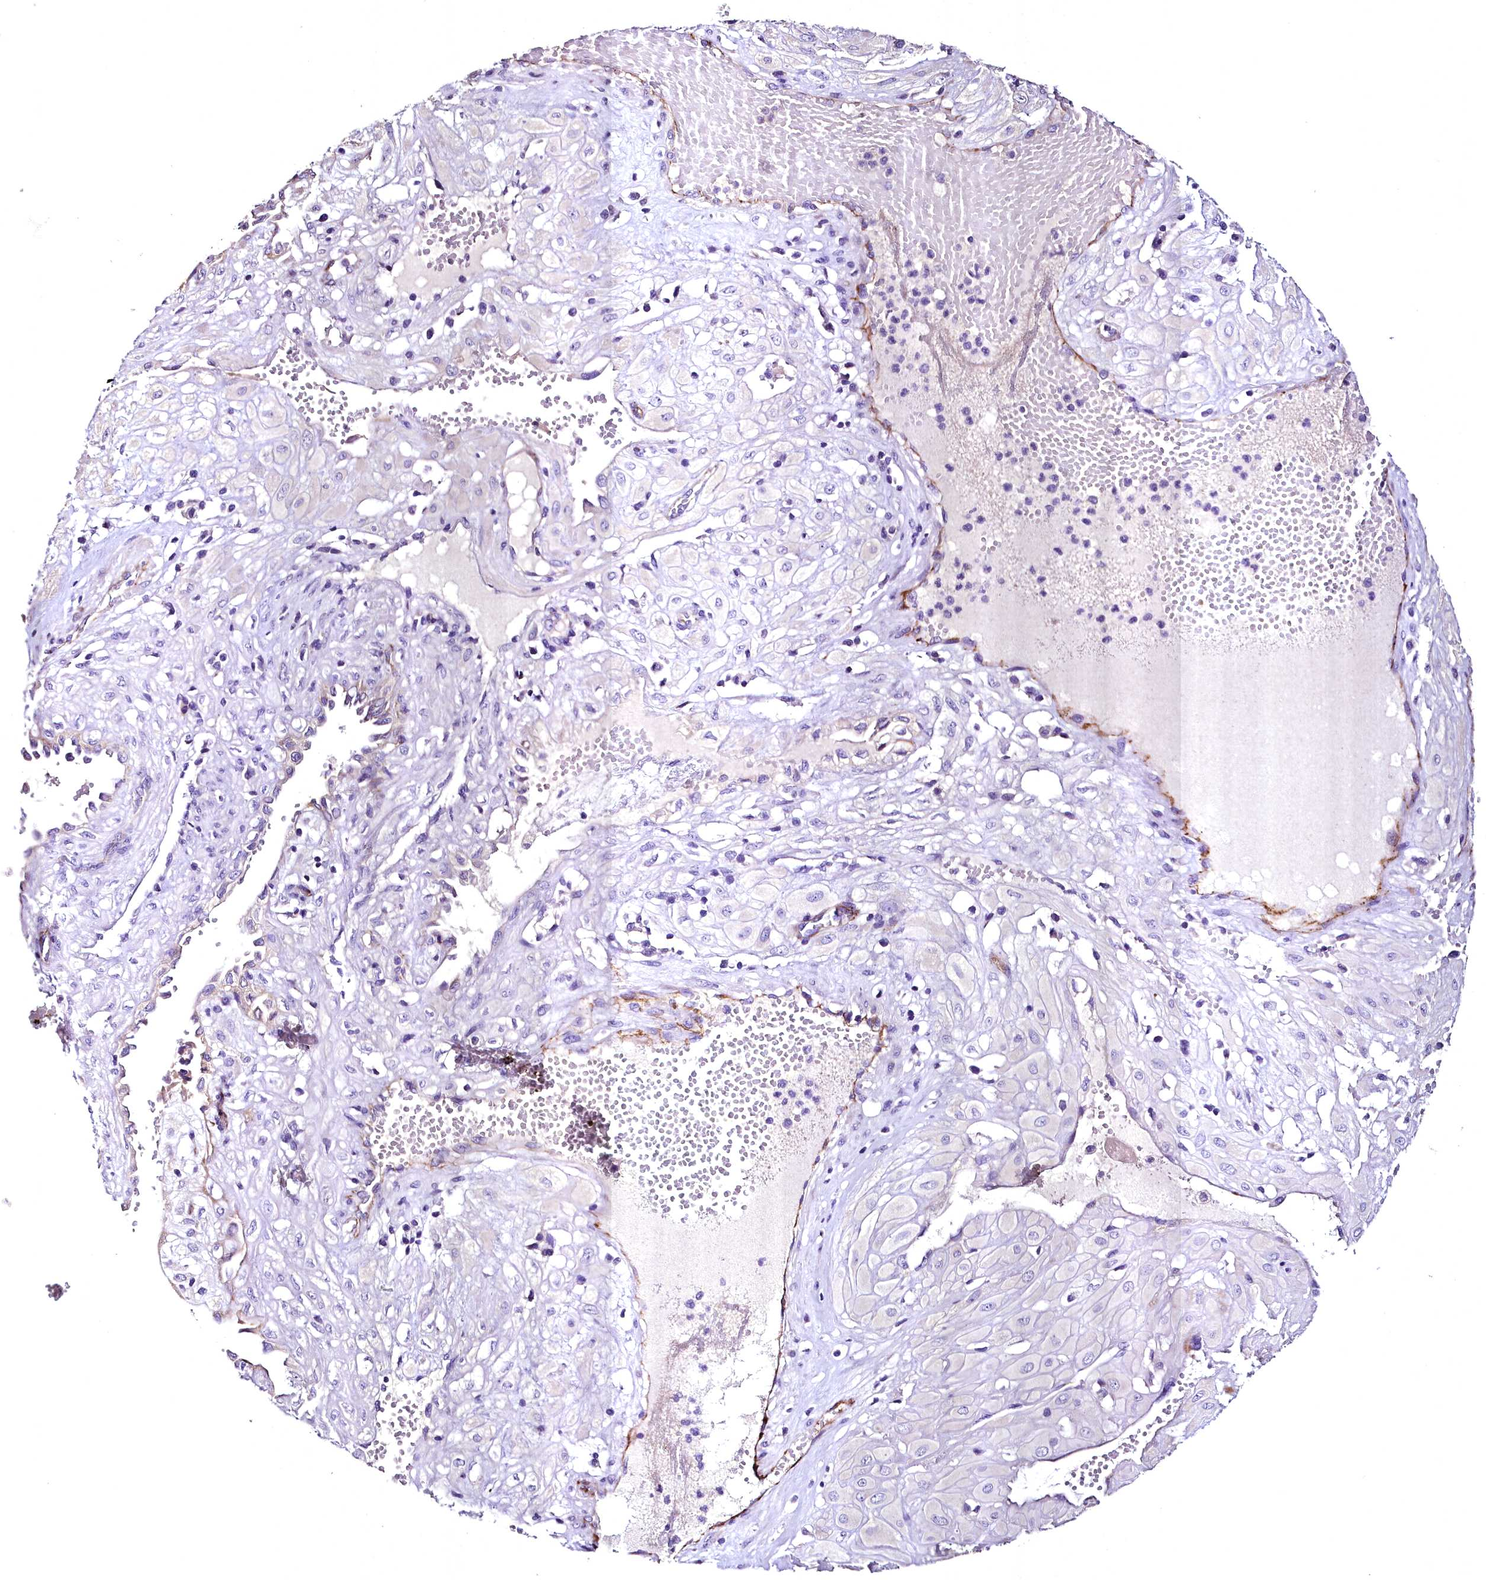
{"staining": {"intensity": "negative", "quantity": "none", "location": "none"}, "tissue": "cervical cancer", "cell_type": "Tumor cells", "image_type": "cancer", "snomed": [{"axis": "morphology", "description": "Squamous cell carcinoma, NOS"}, {"axis": "topography", "description": "Cervix"}], "caption": "This is a histopathology image of IHC staining of squamous cell carcinoma (cervical), which shows no positivity in tumor cells. The staining was performed using DAB (3,3'-diaminobenzidine) to visualize the protein expression in brown, while the nuclei were stained in blue with hematoxylin (Magnification: 20x).", "gene": "MS4A18", "patient": {"sex": "female", "age": 36}}